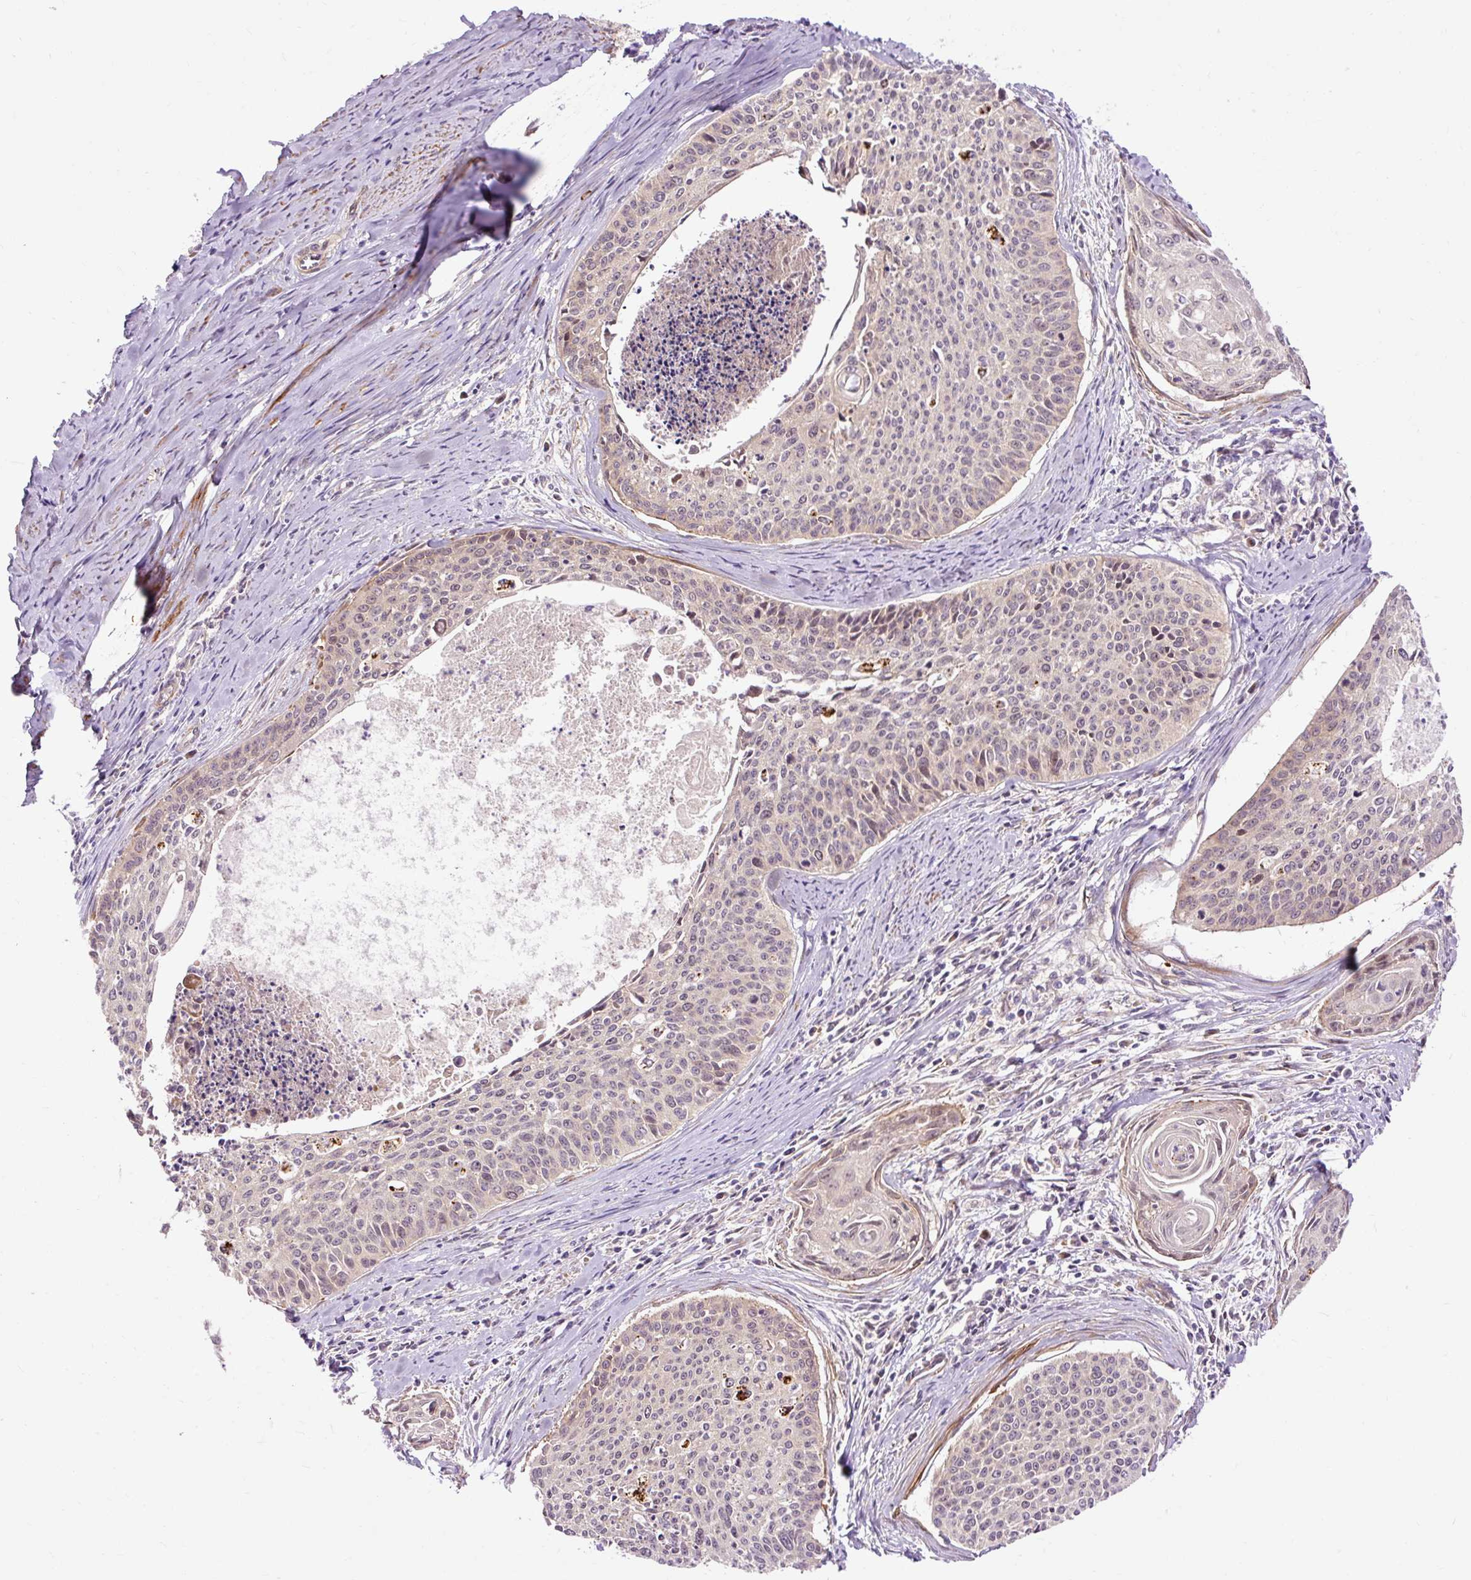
{"staining": {"intensity": "negative", "quantity": "none", "location": "none"}, "tissue": "cervical cancer", "cell_type": "Tumor cells", "image_type": "cancer", "snomed": [{"axis": "morphology", "description": "Squamous cell carcinoma, NOS"}, {"axis": "topography", "description": "Cervix"}], "caption": "Immunohistochemistry micrograph of neoplastic tissue: human cervical cancer (squamous cell carcinoma) stained with DAB (3,3'-diaminobenzidine) displays no significant protein staining in tumor cells.", "gene": "RIPOR3", "patient": {"sex": "female", "age": 55}}